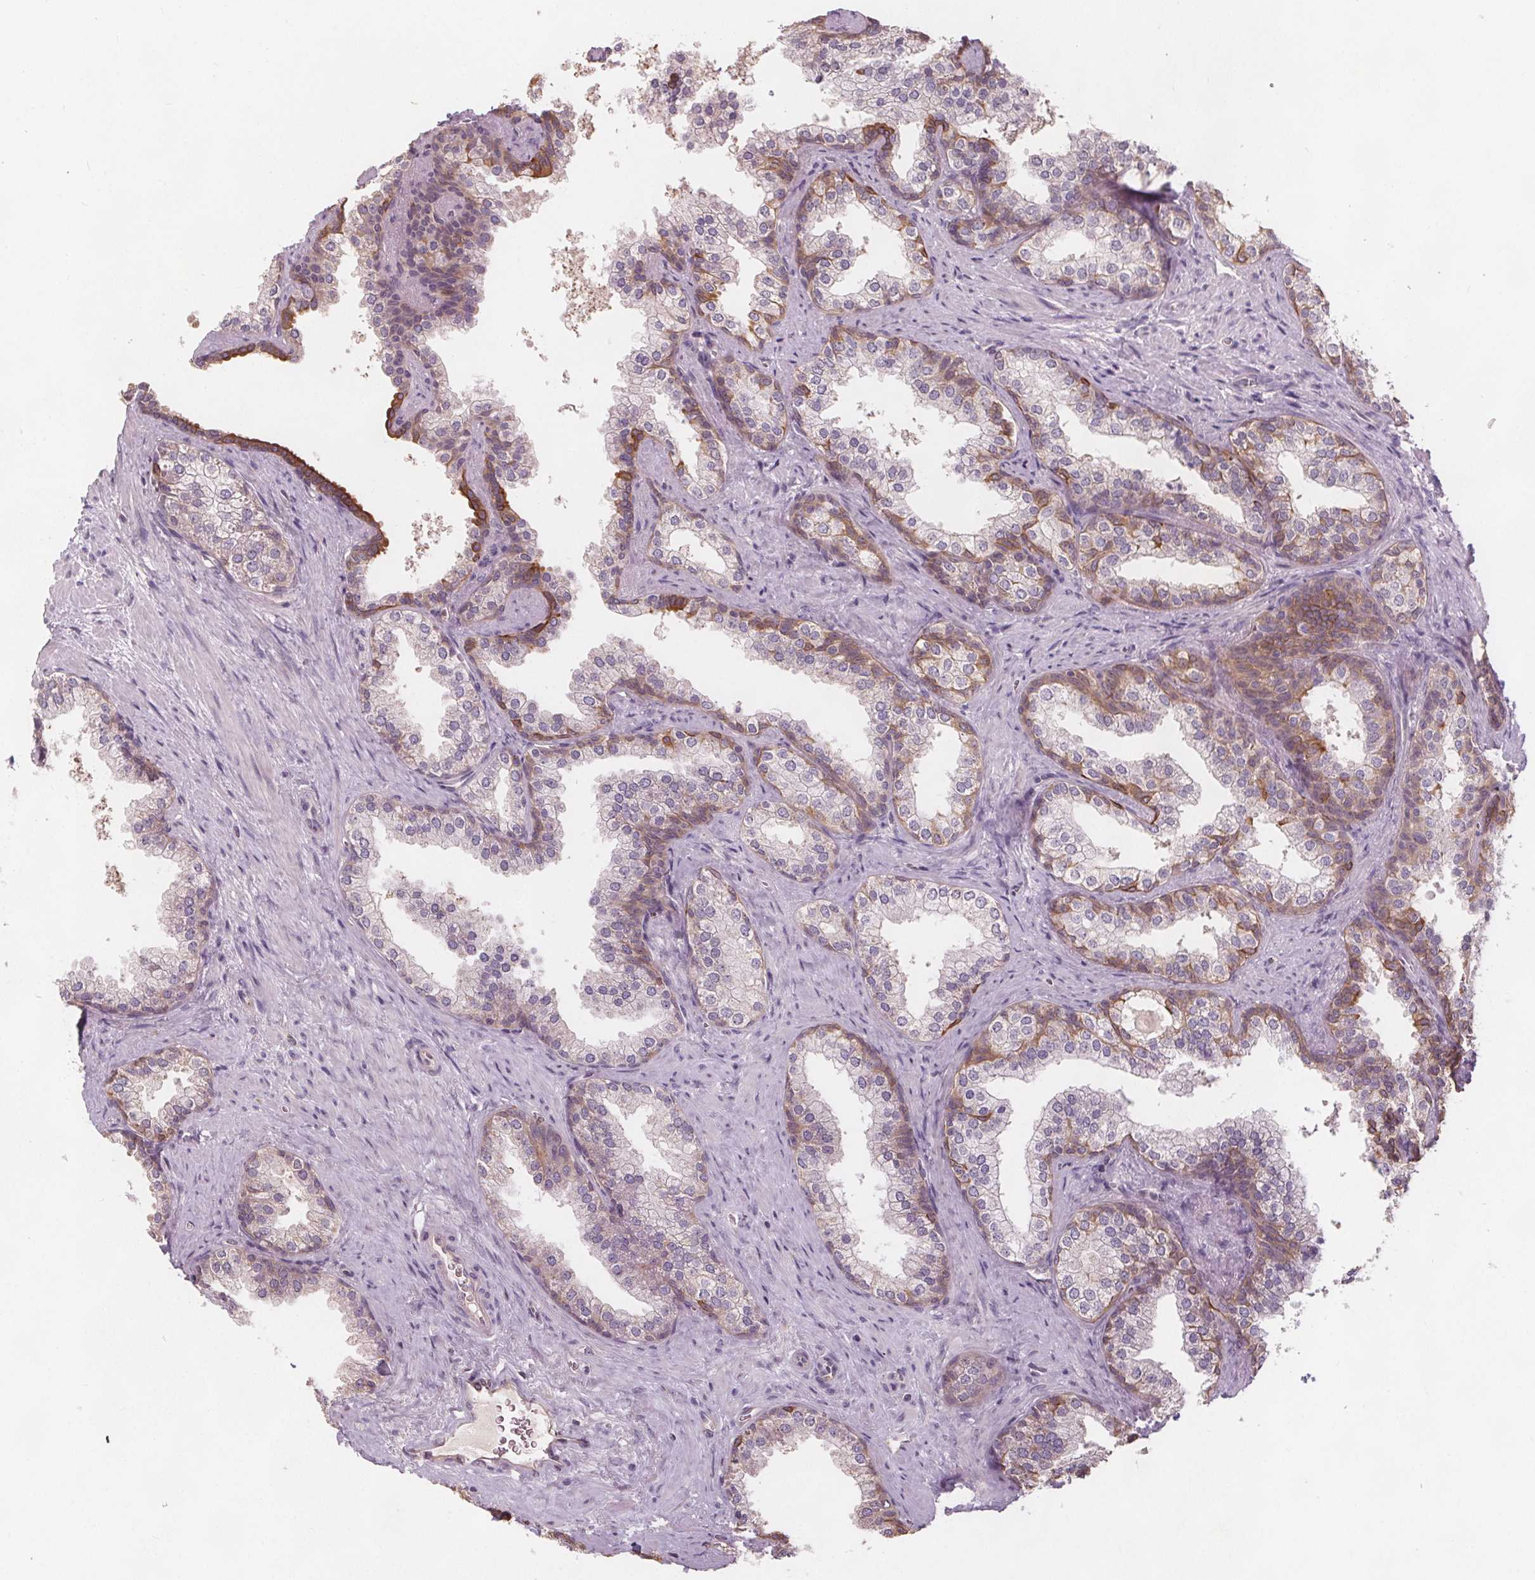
{"staining": {"intensity": "moderate", "quantity": "25%-75%", "location": "cytoplasmic/membranous"}, "tissue": "prostate", "cell_type": "Glandular cells", "image_type": "normal", "snomed": [{"axis": "morphology", "description": "Normal tissue, NOS"}, {"axis": "topography", "description": "Prostate"}], "caption": "Protein analysis of unremarkable prostate shows moderate cytoplasmic/membranous positivity in about 25%-75% of glandular cells. (Stains: DAB in brown, nuclei in blue, Microscopy: brightfield microscopy at high magnification).", "gene": "TMEM80", "patient": {"sex": "male", "age": 79}}